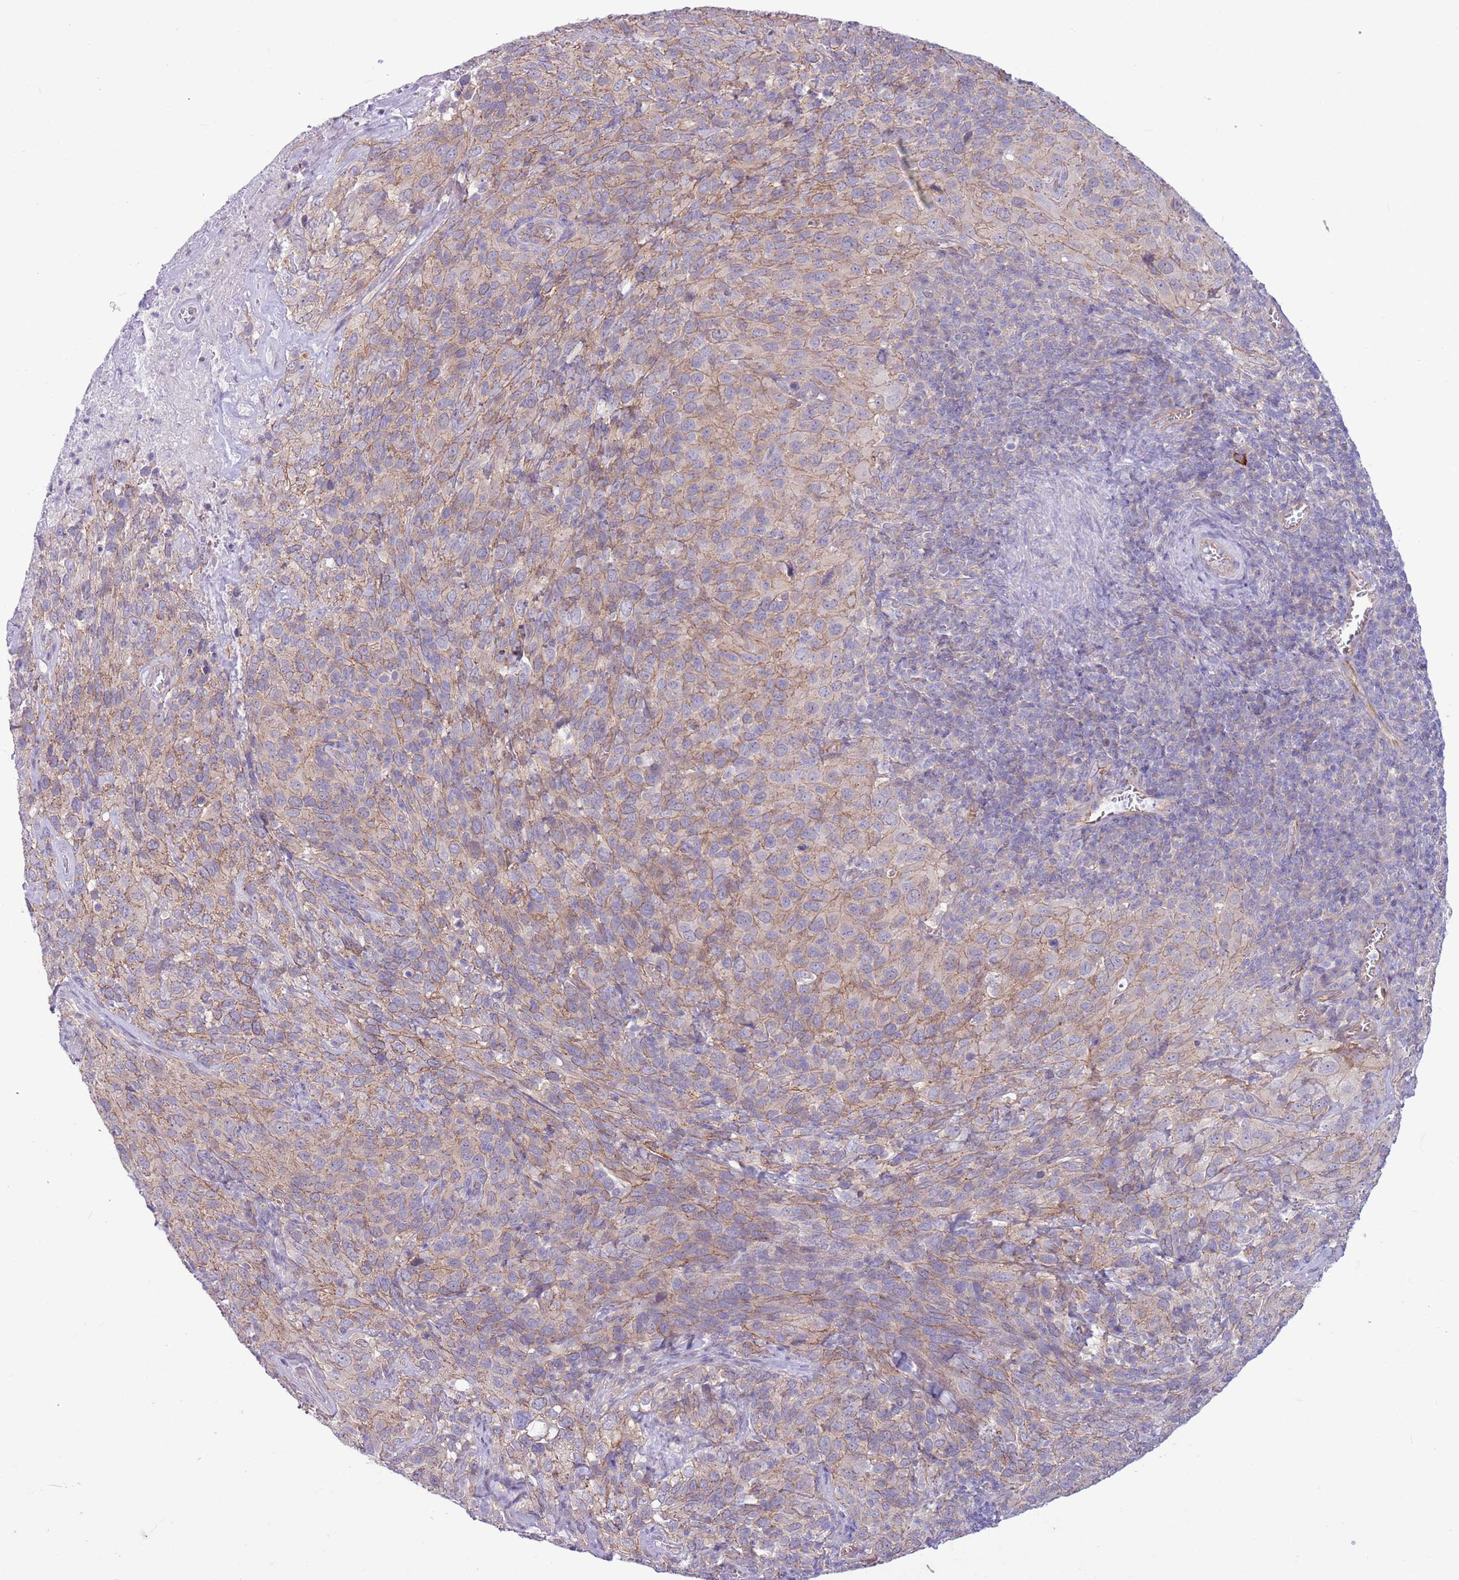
{"staining": {"intensity": "moderate", "quantity": "25%-75%", "location": "cytoplasmic/membranous"}, "tissue": "cervical cancer", "cell_type": "Tumor cells", "image_type": "cancer", "snomed": [{"axis": "morphology", "description": "Squamous cell carcinoma, NOS"}, {"axis": "topography", "description": "Cervix"}], "caption": "Tumor cells reveal medium levels of moderate cytoplasmic/membranous staining in approximately 25%-75% of cells in human cervical squamous cell carcinoma.", "gene": "PARP8", "patient": {"sex": "female", "age": 51}}